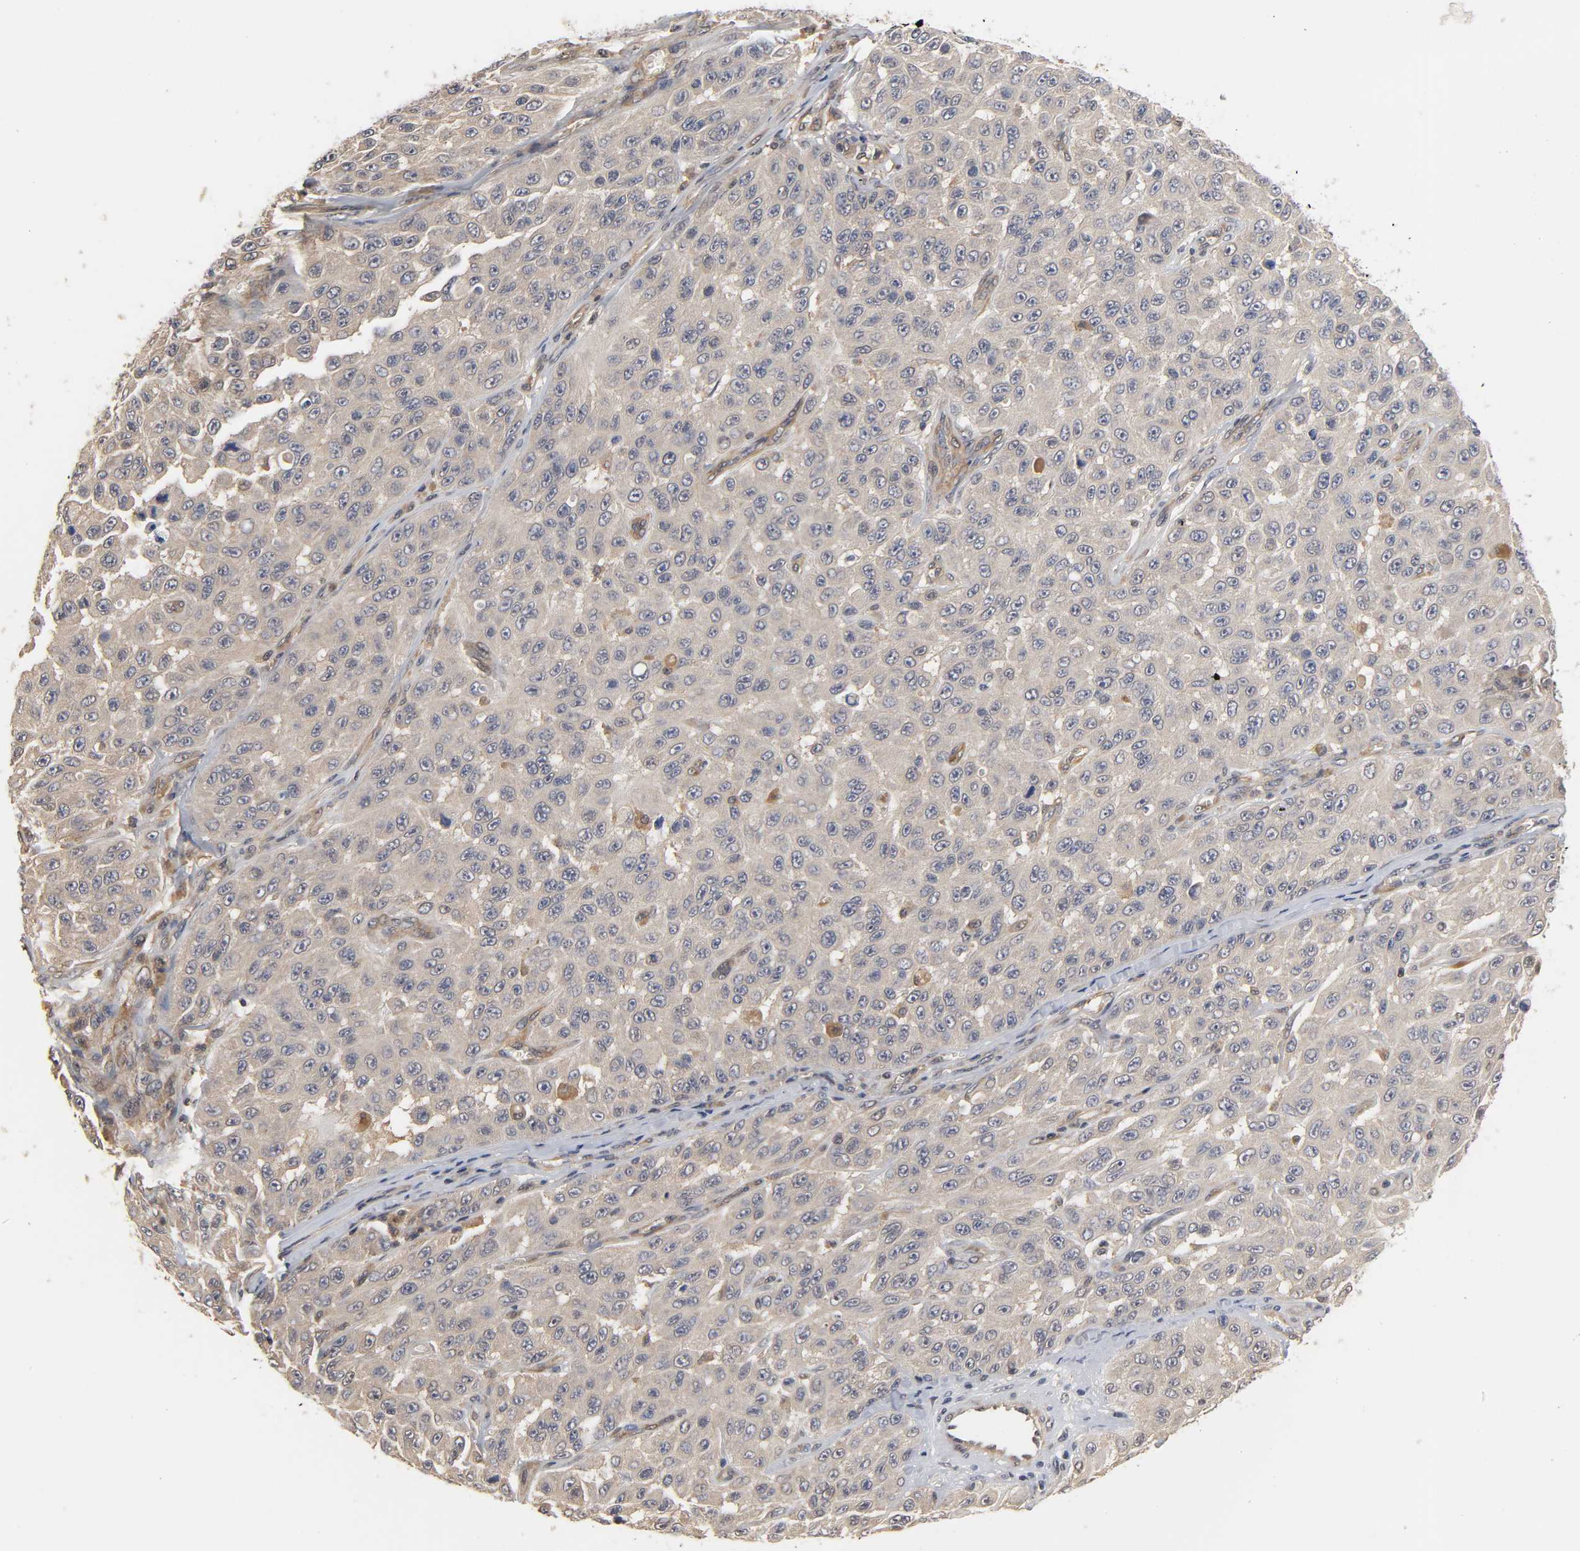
{"staining": {"intensity": "weak", "quantity": ">75%", "location": "cytoplasmic/membranous"}, "tissue": "melanoma", "cell_type": "Tumor cells", "image_type": "cancer", "snomed": [{"axis": "morphology", "description": "Malignant melanoma, NOS"}, {"axis": "topography", "description": "Skin"}], "caption": "A micrograph of human malignant melanoma stained for a protein exhibits weak cytoplasmic/membranous brown staining in tumor cells. The staining was performed using DAB to visualize the protein expression in brown, while the nuclei were stained in blue with hematoxylin (Magnification: 20x).", "gene": "PDE5A", "patient": {"sex": "male", "age": 30}}